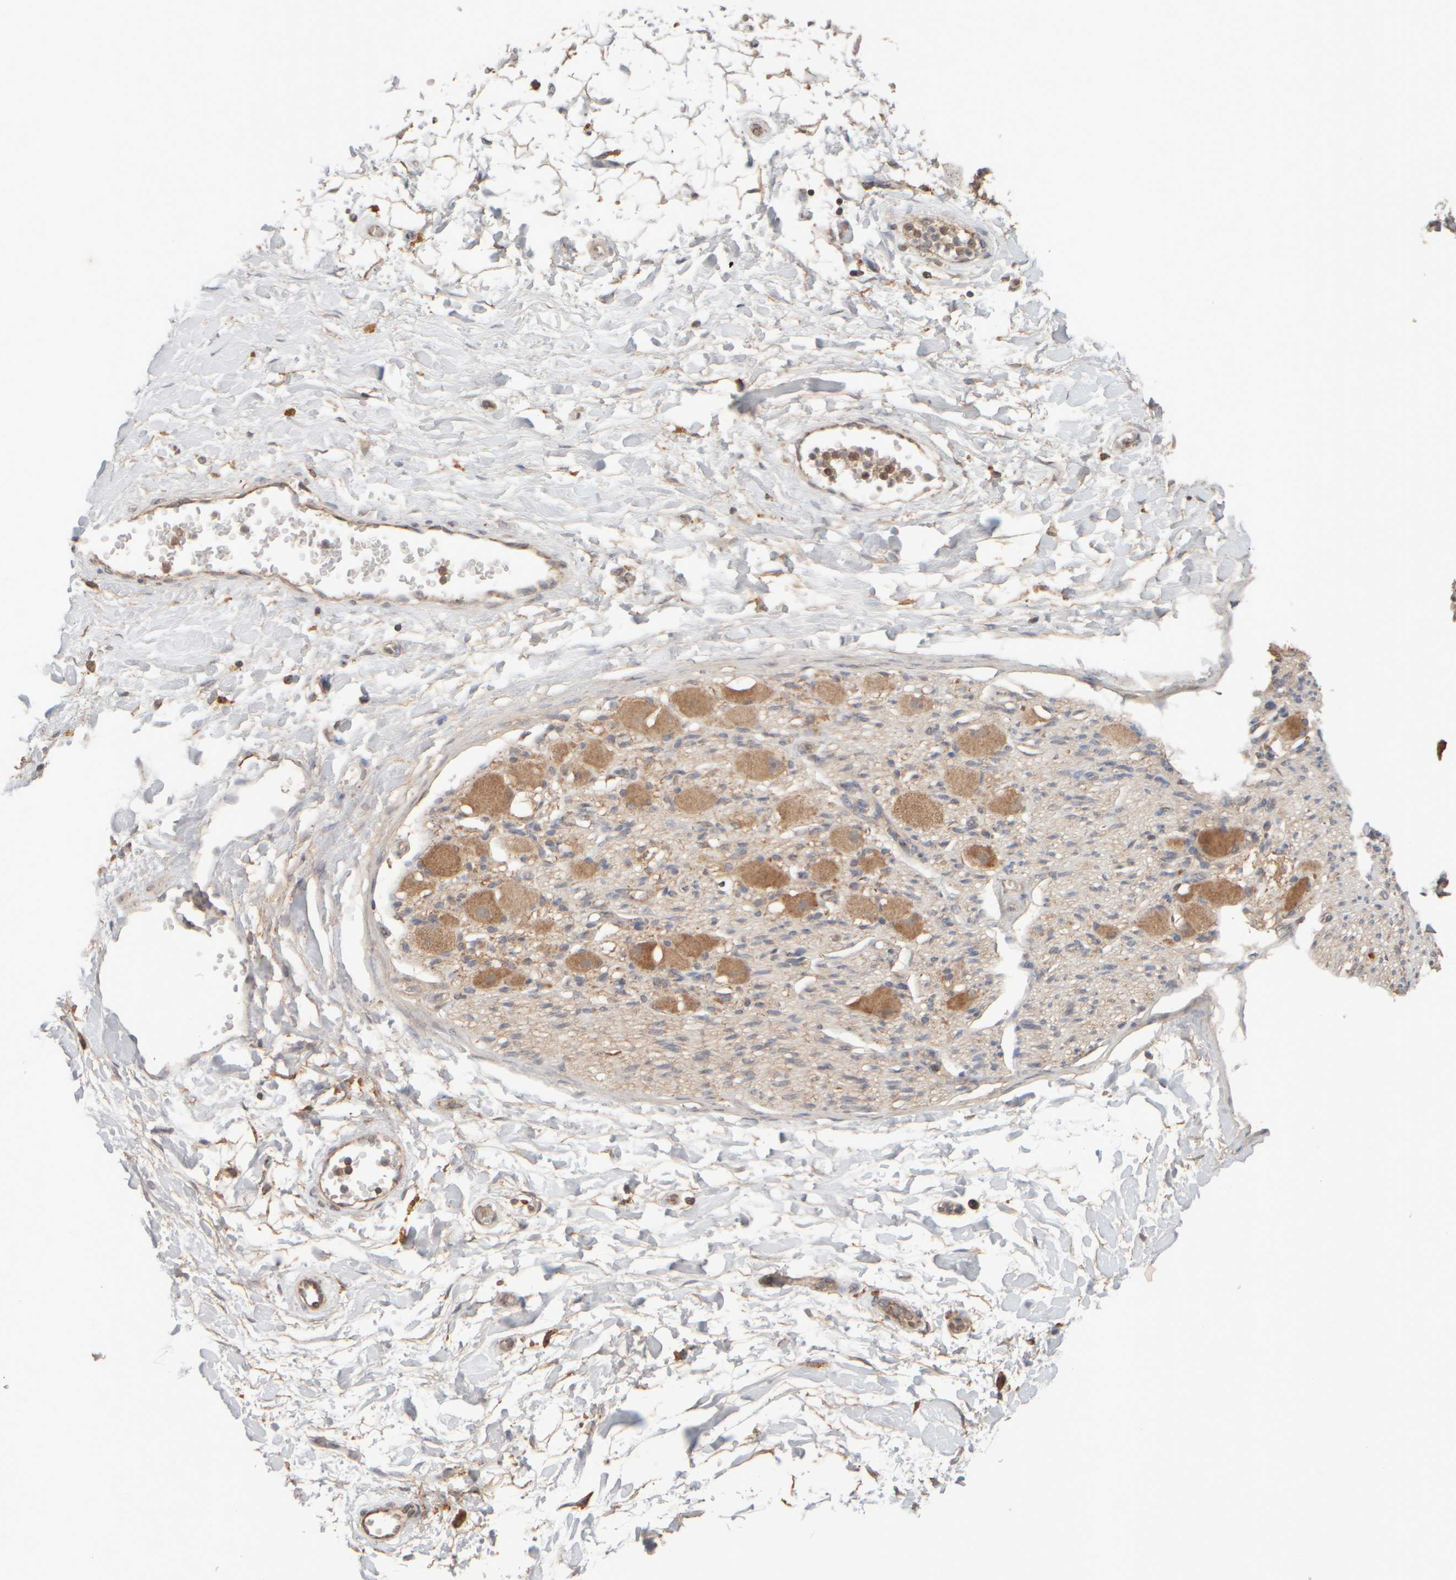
{"staining": {"intensity": "moderate", "quantity": ">75%", "location": "cytoplasmic/membranous"}, "tissue": "adipose tissue", "cell_type": "Adipocytes", "image_type": "normal", "snomed": [{"axis": "morphology", "description": "Normal tissue, NOS"}, {"axis": "topography", "description": "Kidney"}, {"axis": "topography", "description": "Peripheral nerve tissue"}], "caption": "Adipose tissue stained with DAB (3,3'-diaminobenzidine) immunohistochemistry (IHC) demonstrates medium levels of moderate cytoplasmic/membranous expression in about >75% of adipocytes. (brown staining indicates protein expression, while blue staining denotes nuclei).", "gene": "EIF2B3", "patient": {"sex": "male", "age": 7}}